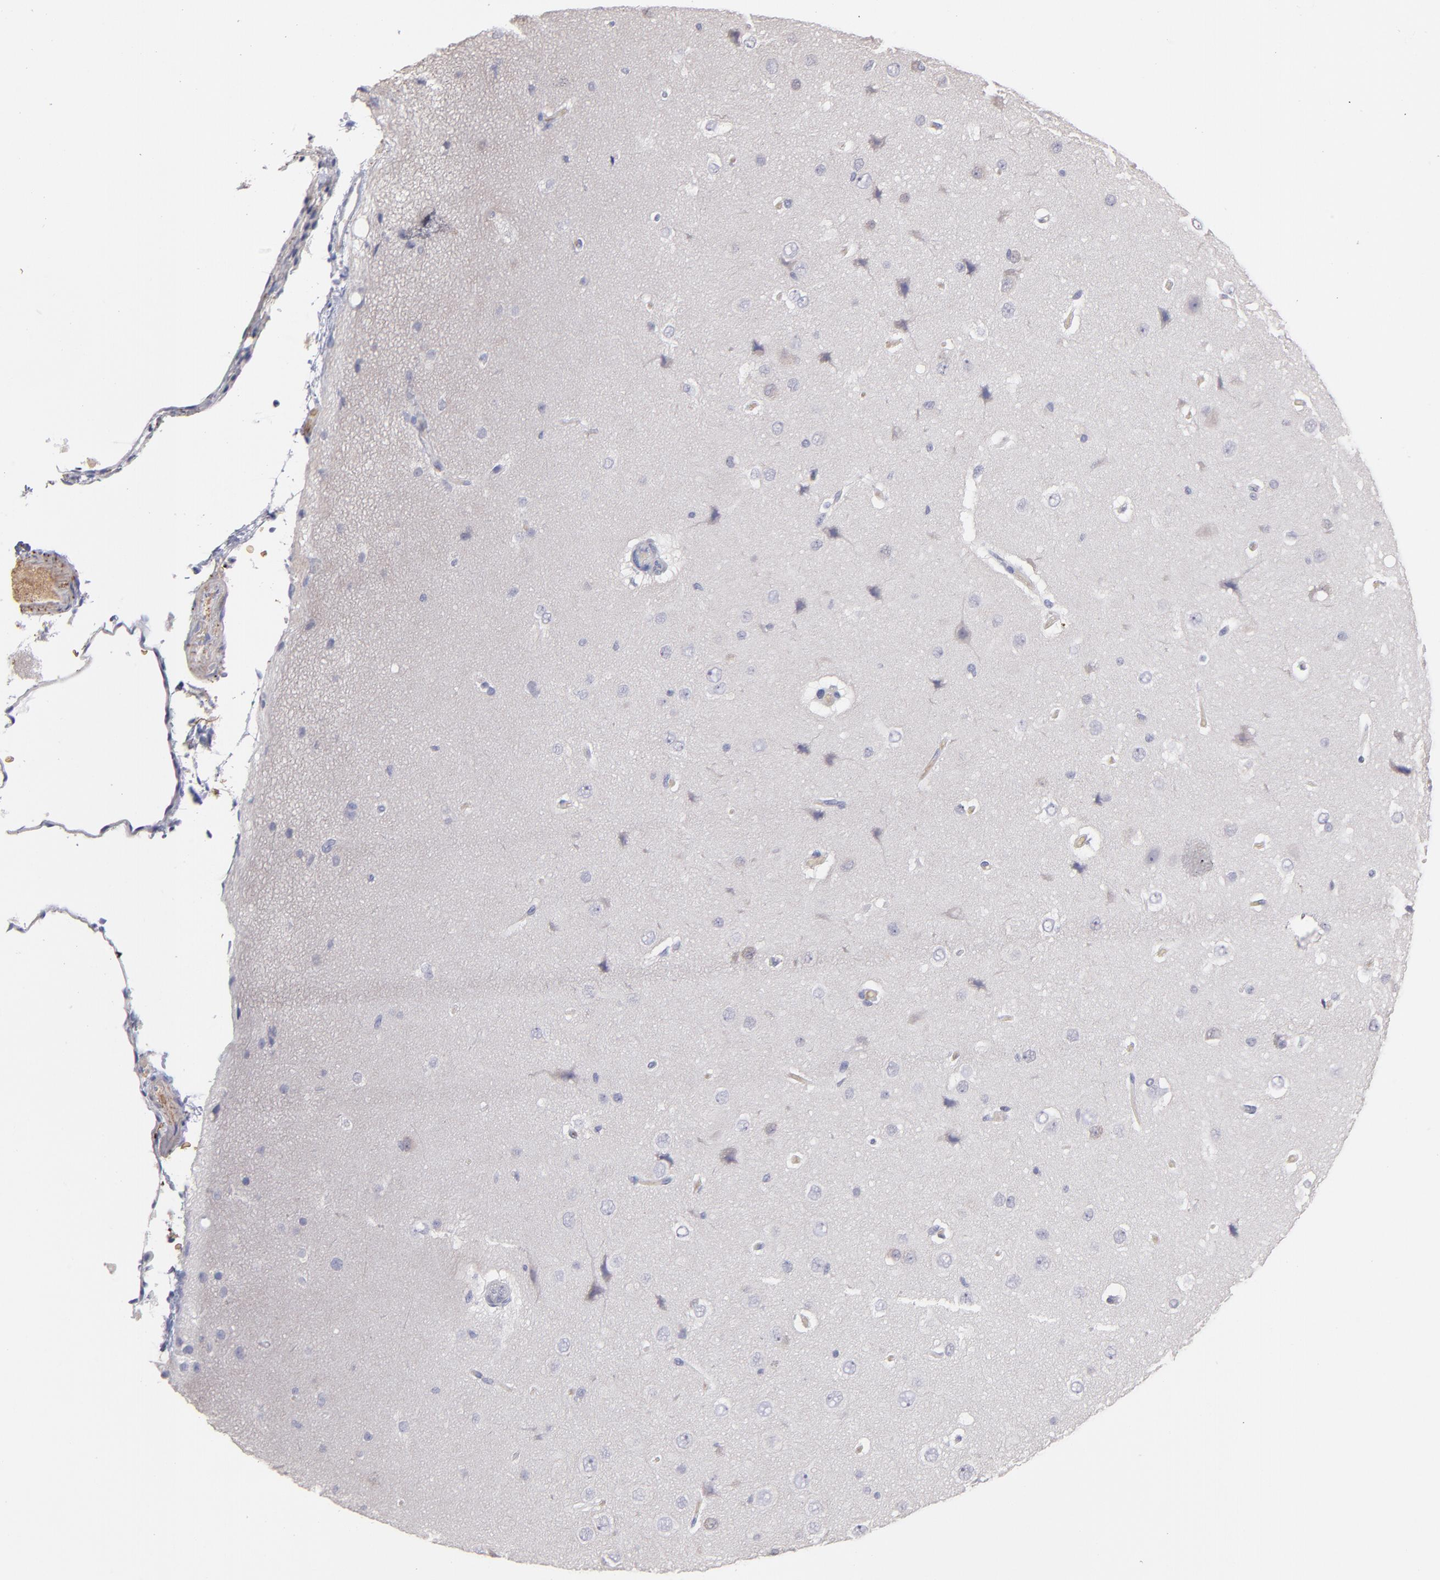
{"staining": {"intensity": "weak", "quantity": ">75%", "location": "cytoplasmic/membranous"}, "tissue": "cerebral cortex", "cell_type": "Endothelial cells", "image_type": "normal", "snomed": [{"axis": "morphology", "description": "Normal tissue, NOS"}, {"axis": "topography", "description": "Cerebral cortex"}], "caption": "IHC staining of normal cerebral cortex, which exhibits low levels of weak cytoplasmic/membranous expression in about >75% of endothelial cells indicating weak cytoplasmic/membranous protein positivity. The staining was performed using DAB (3,3'-diaminobenzidine) (brown) for protein detection and nuclei were counterstained in hematoxylin (blue).", "gene": "F13B", "patient": {"sex": "female", "age": 45}}